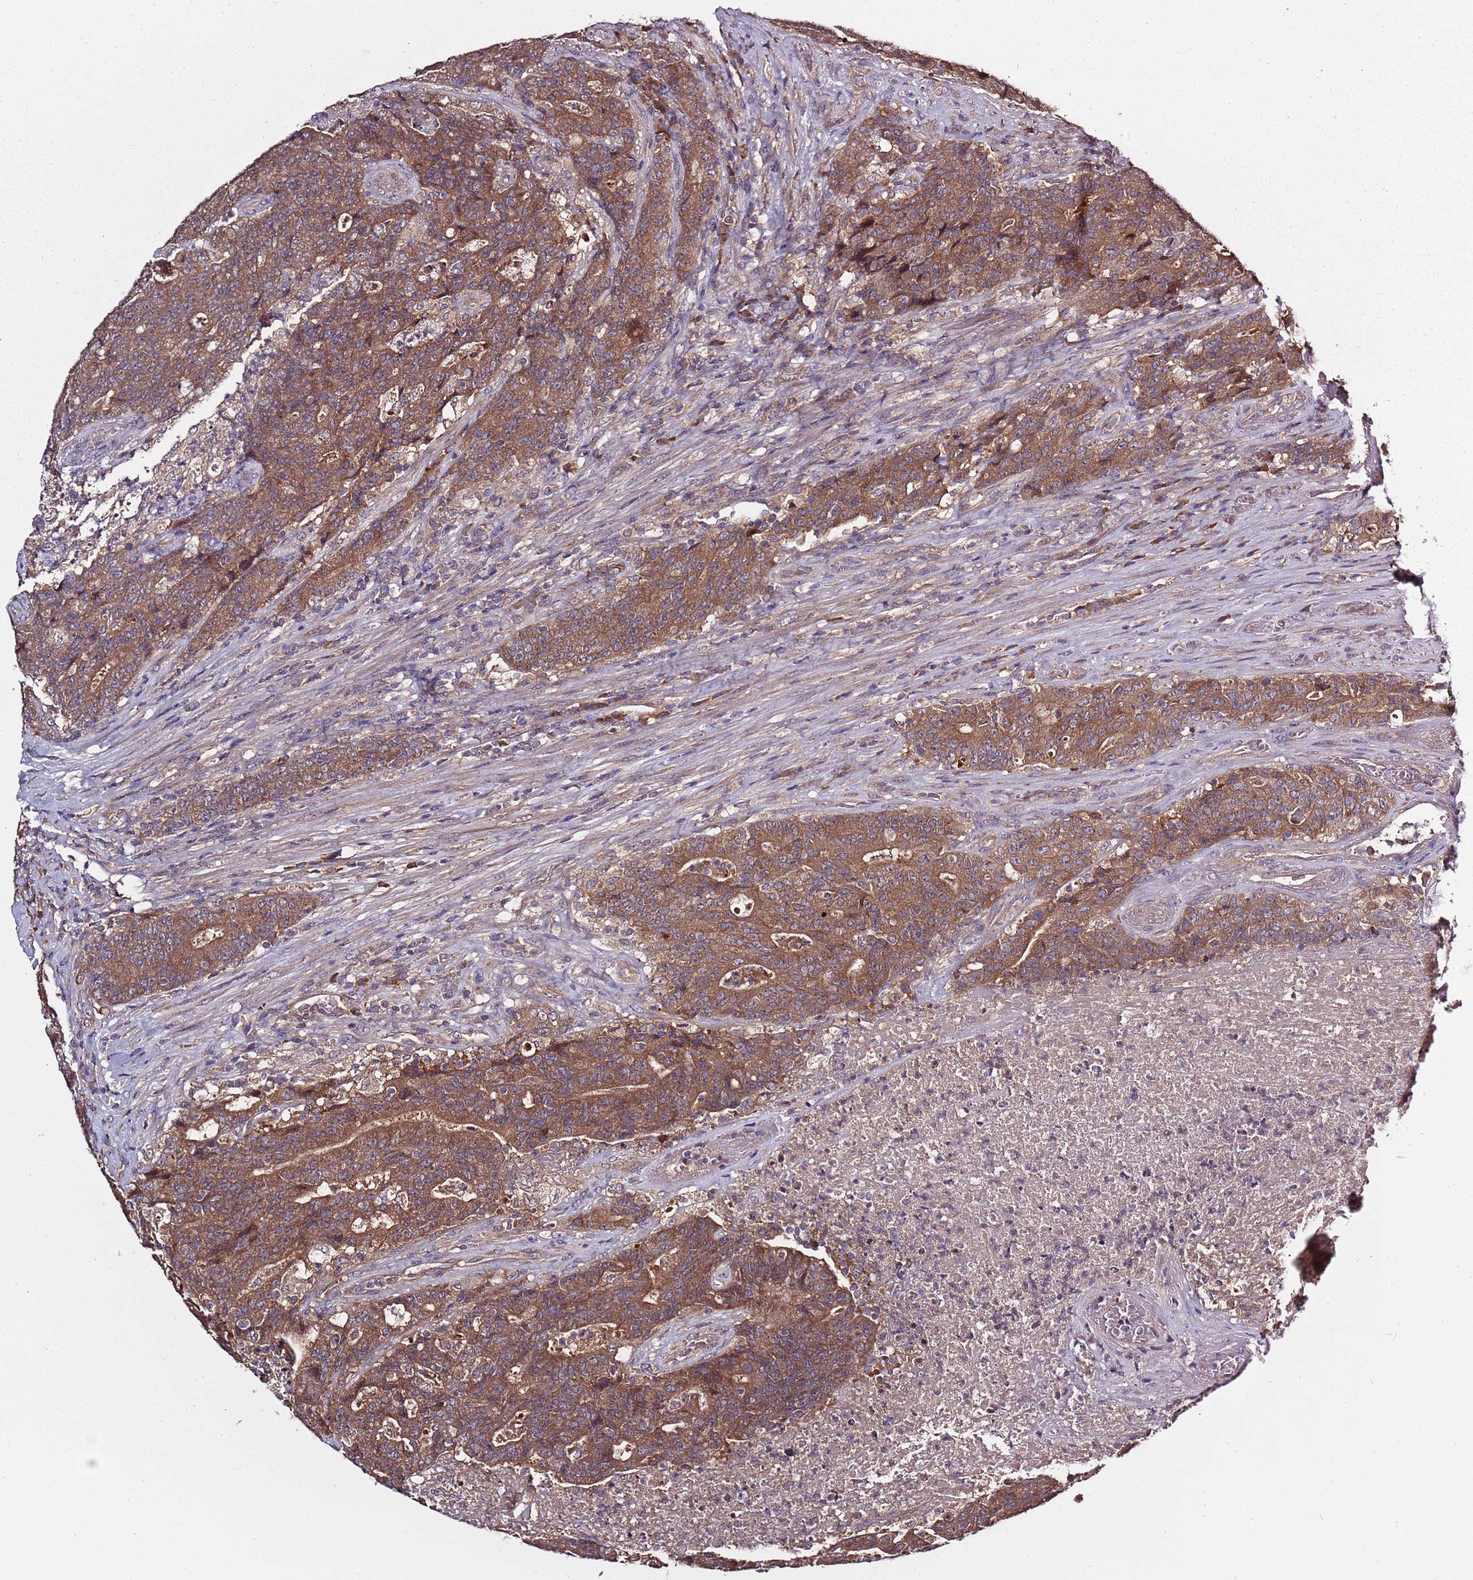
{"staining": {"intensity": "moderate", "quantity": ">75%", "location": "cytoplasmic/membranous"}, "tissue": "colorectal cancer", "cell_type": "Tumor cells", "image_type": "cancer", "snomed": [{"axis": "morphology", "description": "Adenocarcinoma, NOS"}, {"axis": "topography", "description": "Colon"}], "caption": "Colorectal adenocarcinoma was stained to show a protein in brown. There is medium levels of moderate cytoplasmic/membranous staining in approximately >75% of tumor cells.", "gene": "USP32", "patient": {"sex": "female", "age": 75}}